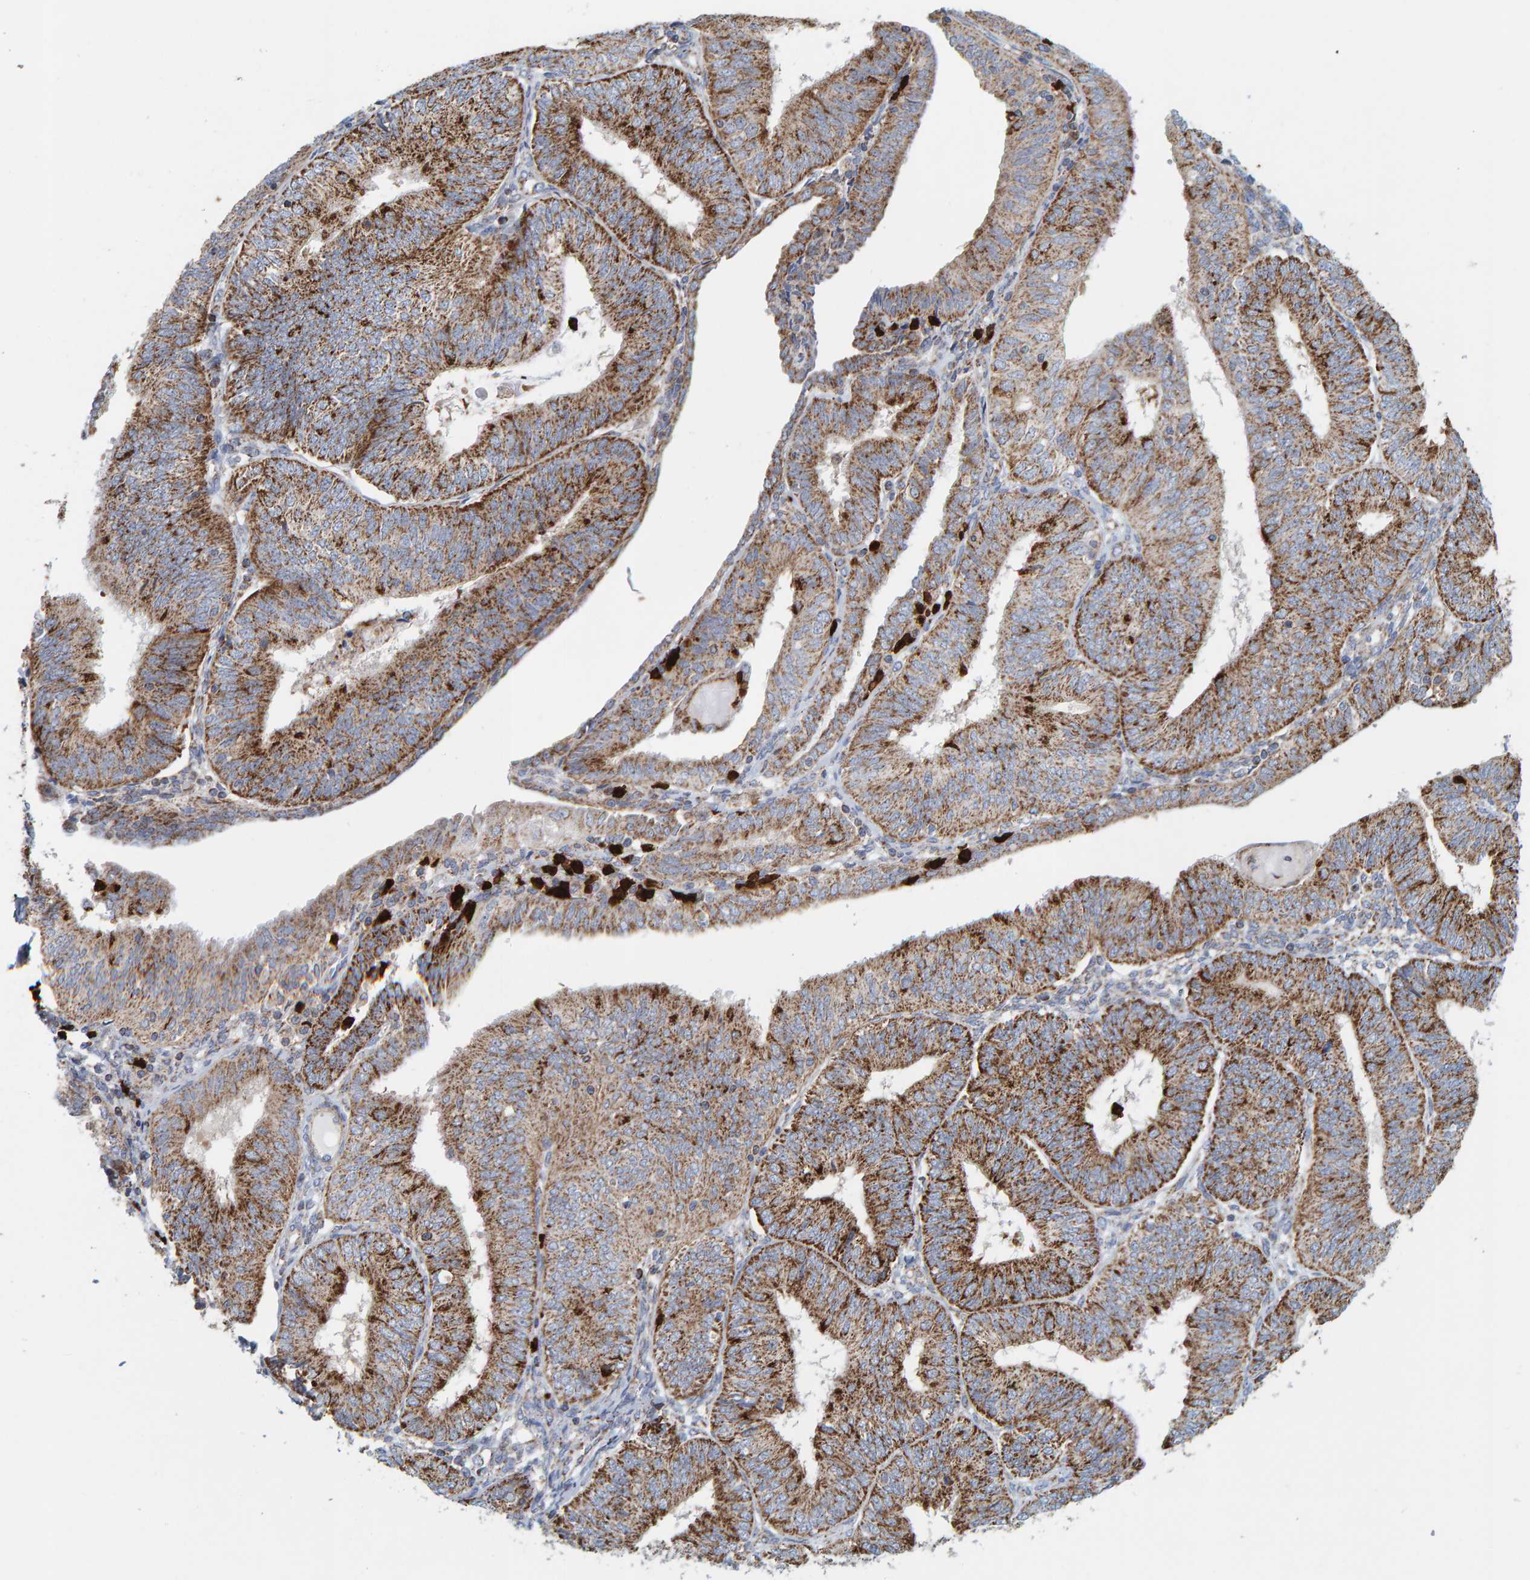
{"staining": {"intensity": "strong", "quantity": ">75%", "location": "cytoplasmic/membranous"}, "tissue": "endometrial cancer", "cell_type": "Tumor cells", "image_type": "cancer", "snomed": [{"axis": "morphology", "description": "Adenocarcinoma, NOS"}, {"axis": "topography", "description": "Endometrium"}], "caption": "Tumor cells demonstrate high levels of strong cytoplasmic/membranous positivity in about >75% of cells in adenocarcinoma (endometrial).", "gene": "B9D1", "patient": {"sex": "female", "age": 58}}